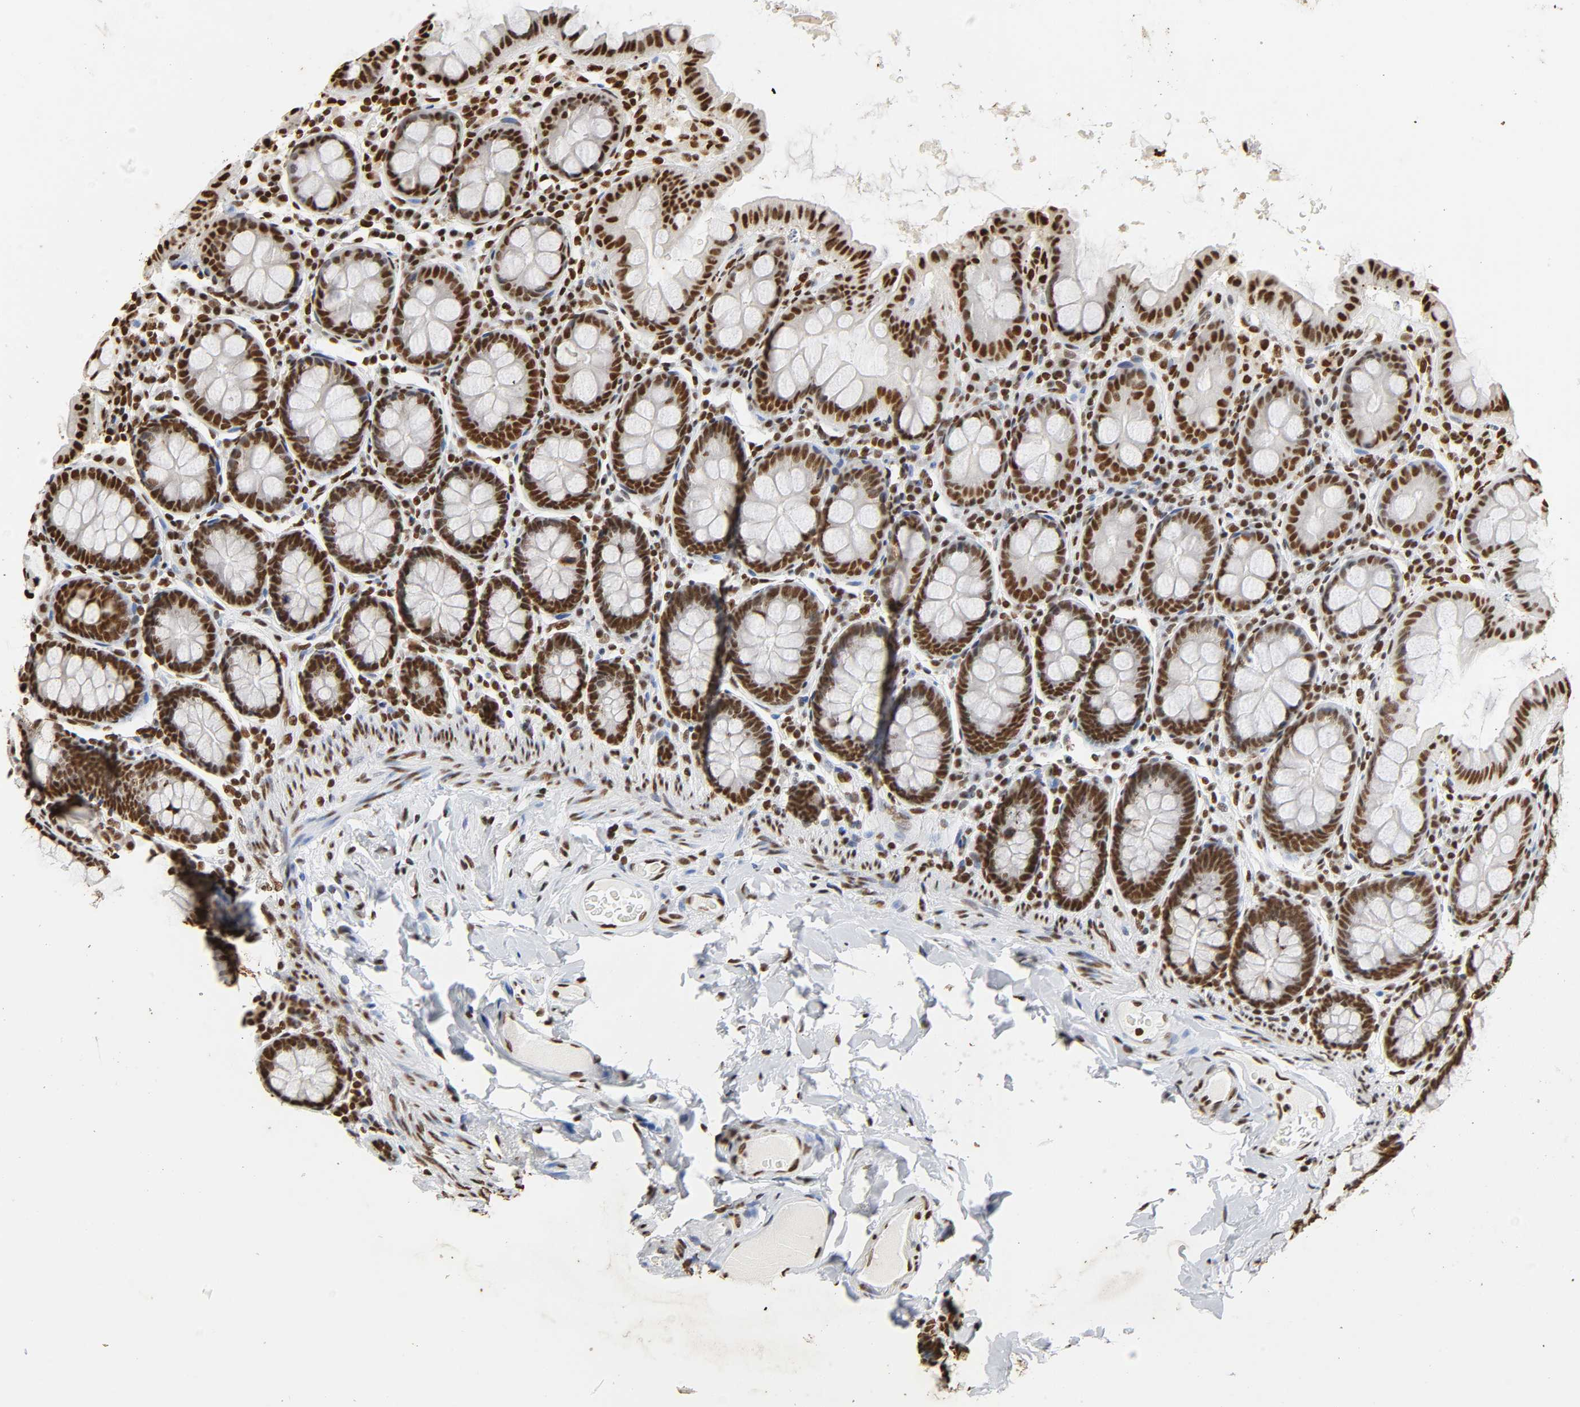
{"staining": {"intensity": "strong", "quantity": ">75%", "location": "nuclear"}, "tissue": "colon", "cell_type": "Endothelial cells", "image_type": "normal", "snomed": [{"axis": "morphology", "description": "Normal tissue, NOS"}, {"axis": "topography", "description": "Colon"}], "caption": "Unremarkable colon exhibits strong nuclear staining in approximately >75% of endothelial cells.", "gene": "HNRNPC", "patient": {"sex": "female", "age": 61}}